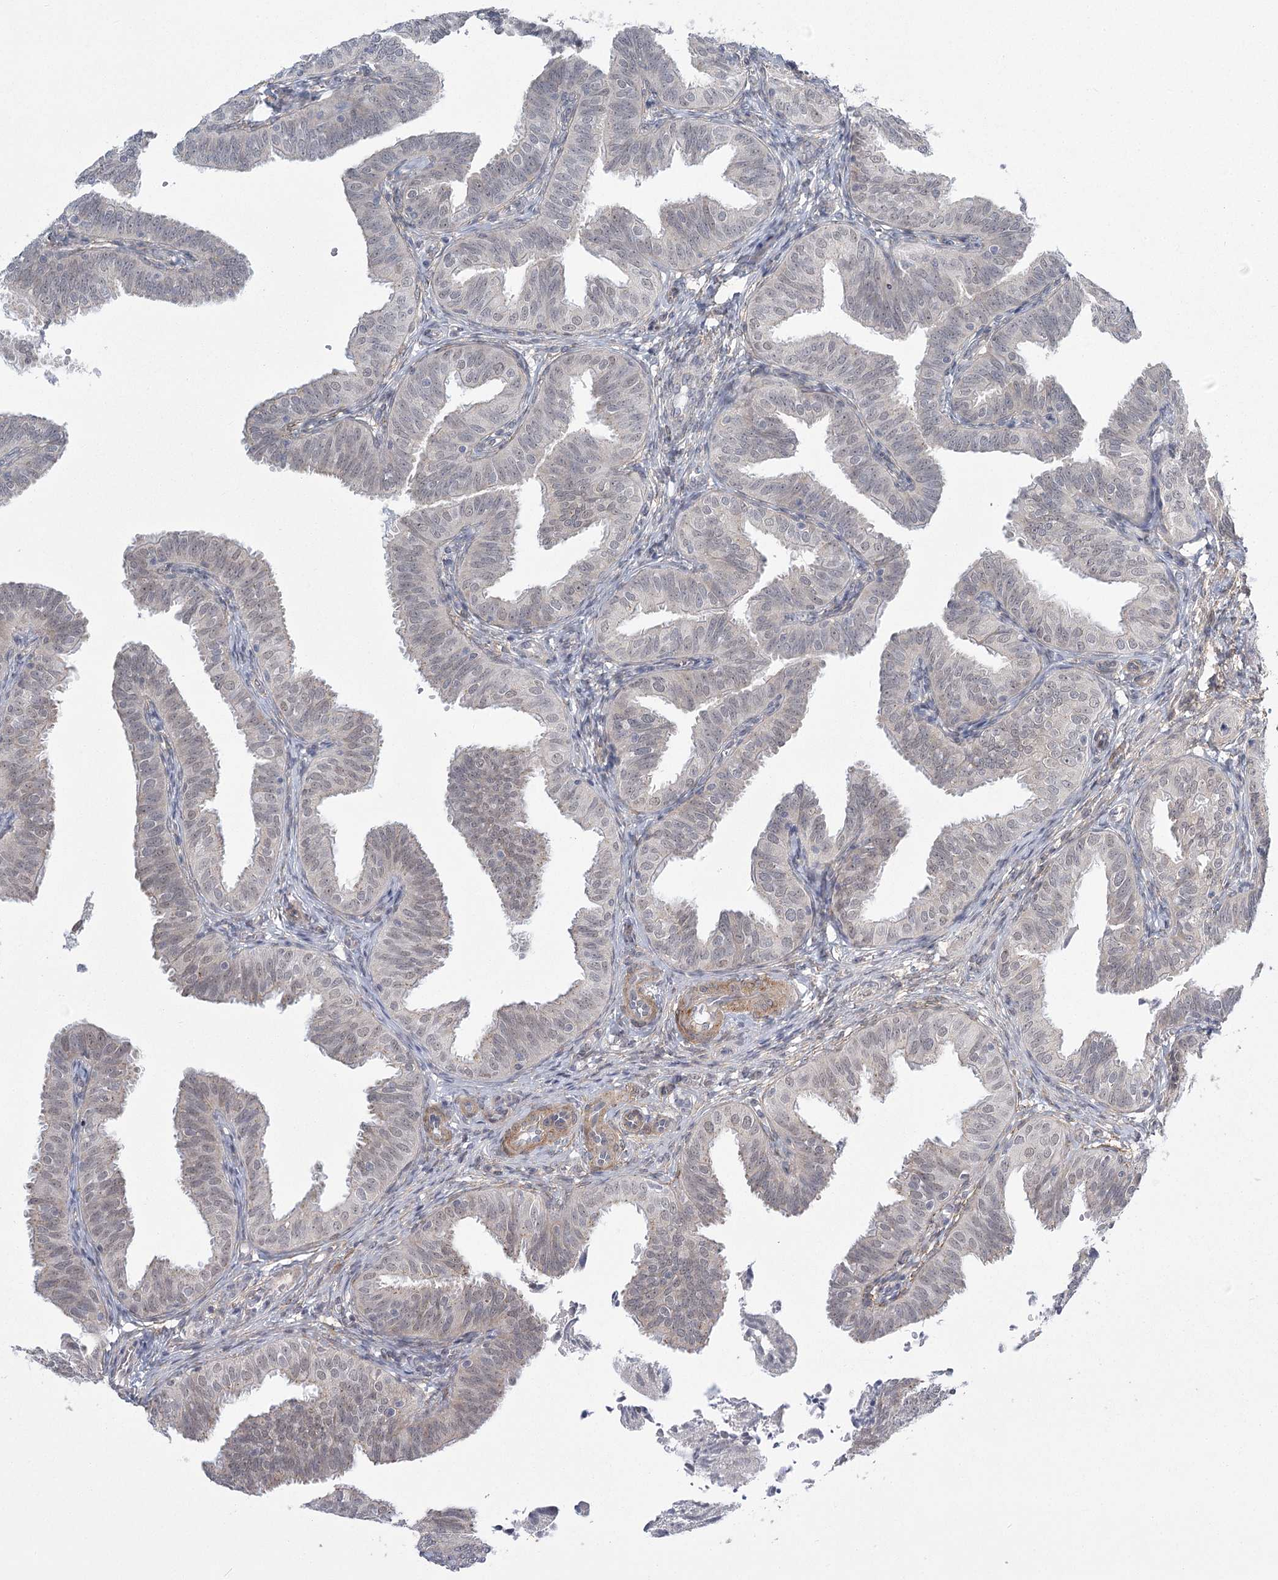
{"staining": {"intensity": "negative", "quantity": "none", "location": "none"}, "tissue": "fallopian tube", "cell_type": "Glandular cells", "image_type": "normal", "snomed": [{"axis": "morphology", "description": "Normal tissue, NOS"}, {"axis": "topography", "description": "Fallopian tube"}], "caption": "High power microscopy micrograph of an immunohistochemistry (IHC) image of benign fallopian tube, revealing no significant positivity in glandular cells.", "gene": "MED28", "patient": {"sex": "female", "age": 35}}